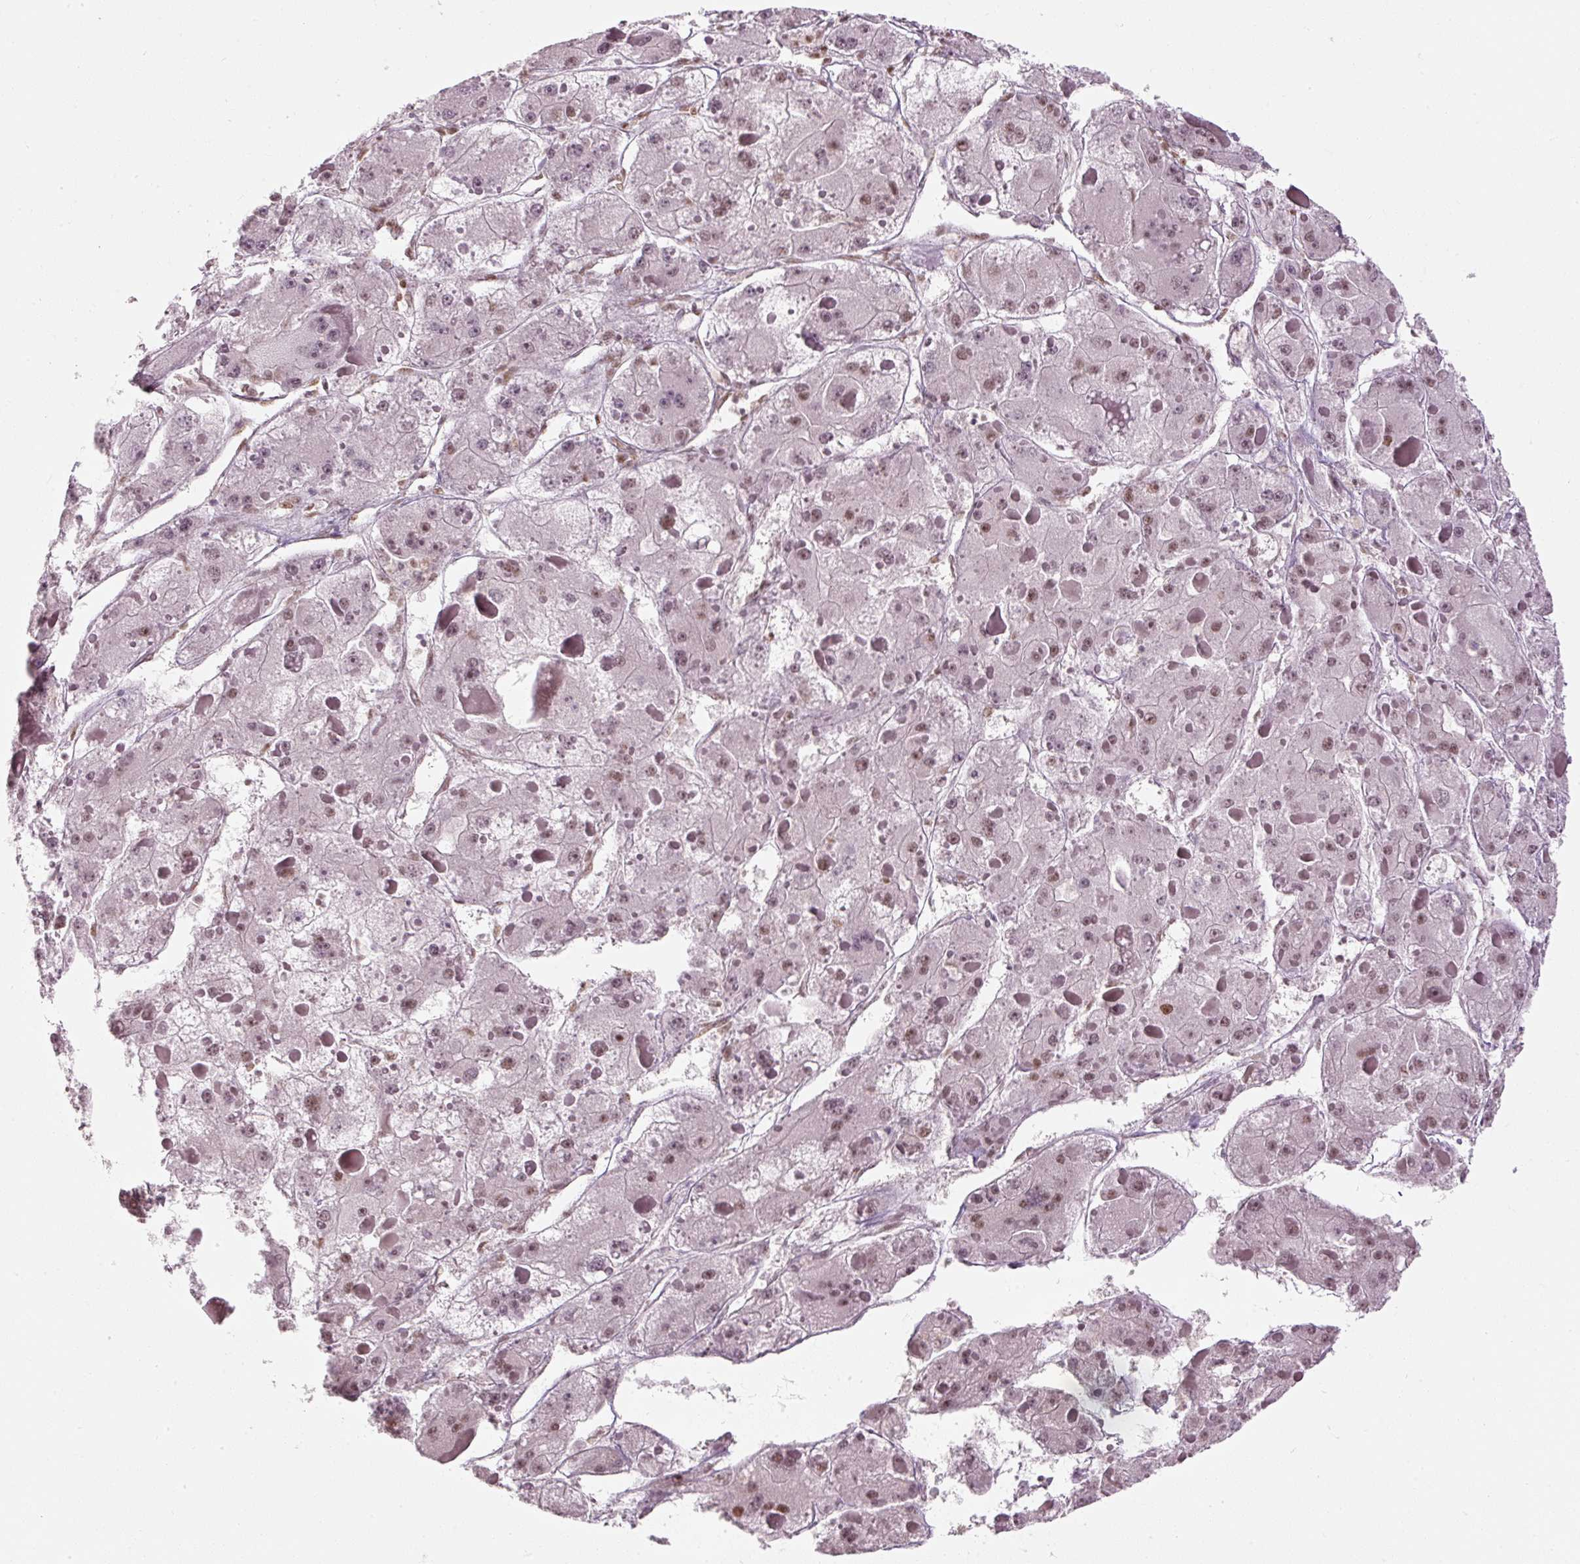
{"staining": {"intensity": "weak", "quantity": ">75%", "location": "nuclear"}, "tissue": "liver cancer", "cell_type": "Tumor cells", "image_type": "cancer", "snomed": [{"axis": "morphology", "description": "Carcinoma, Hepatocellular, NOS"}, {"axis": "topography", "description": "Liver"}], "caption": "Immunohistochemical staining of liver cancer demonstrates weak nuclear protein expression in approximately >75% of tumor cells.", "gene": "U2AF2", "patient": {"sex": "female", "age": 73}}